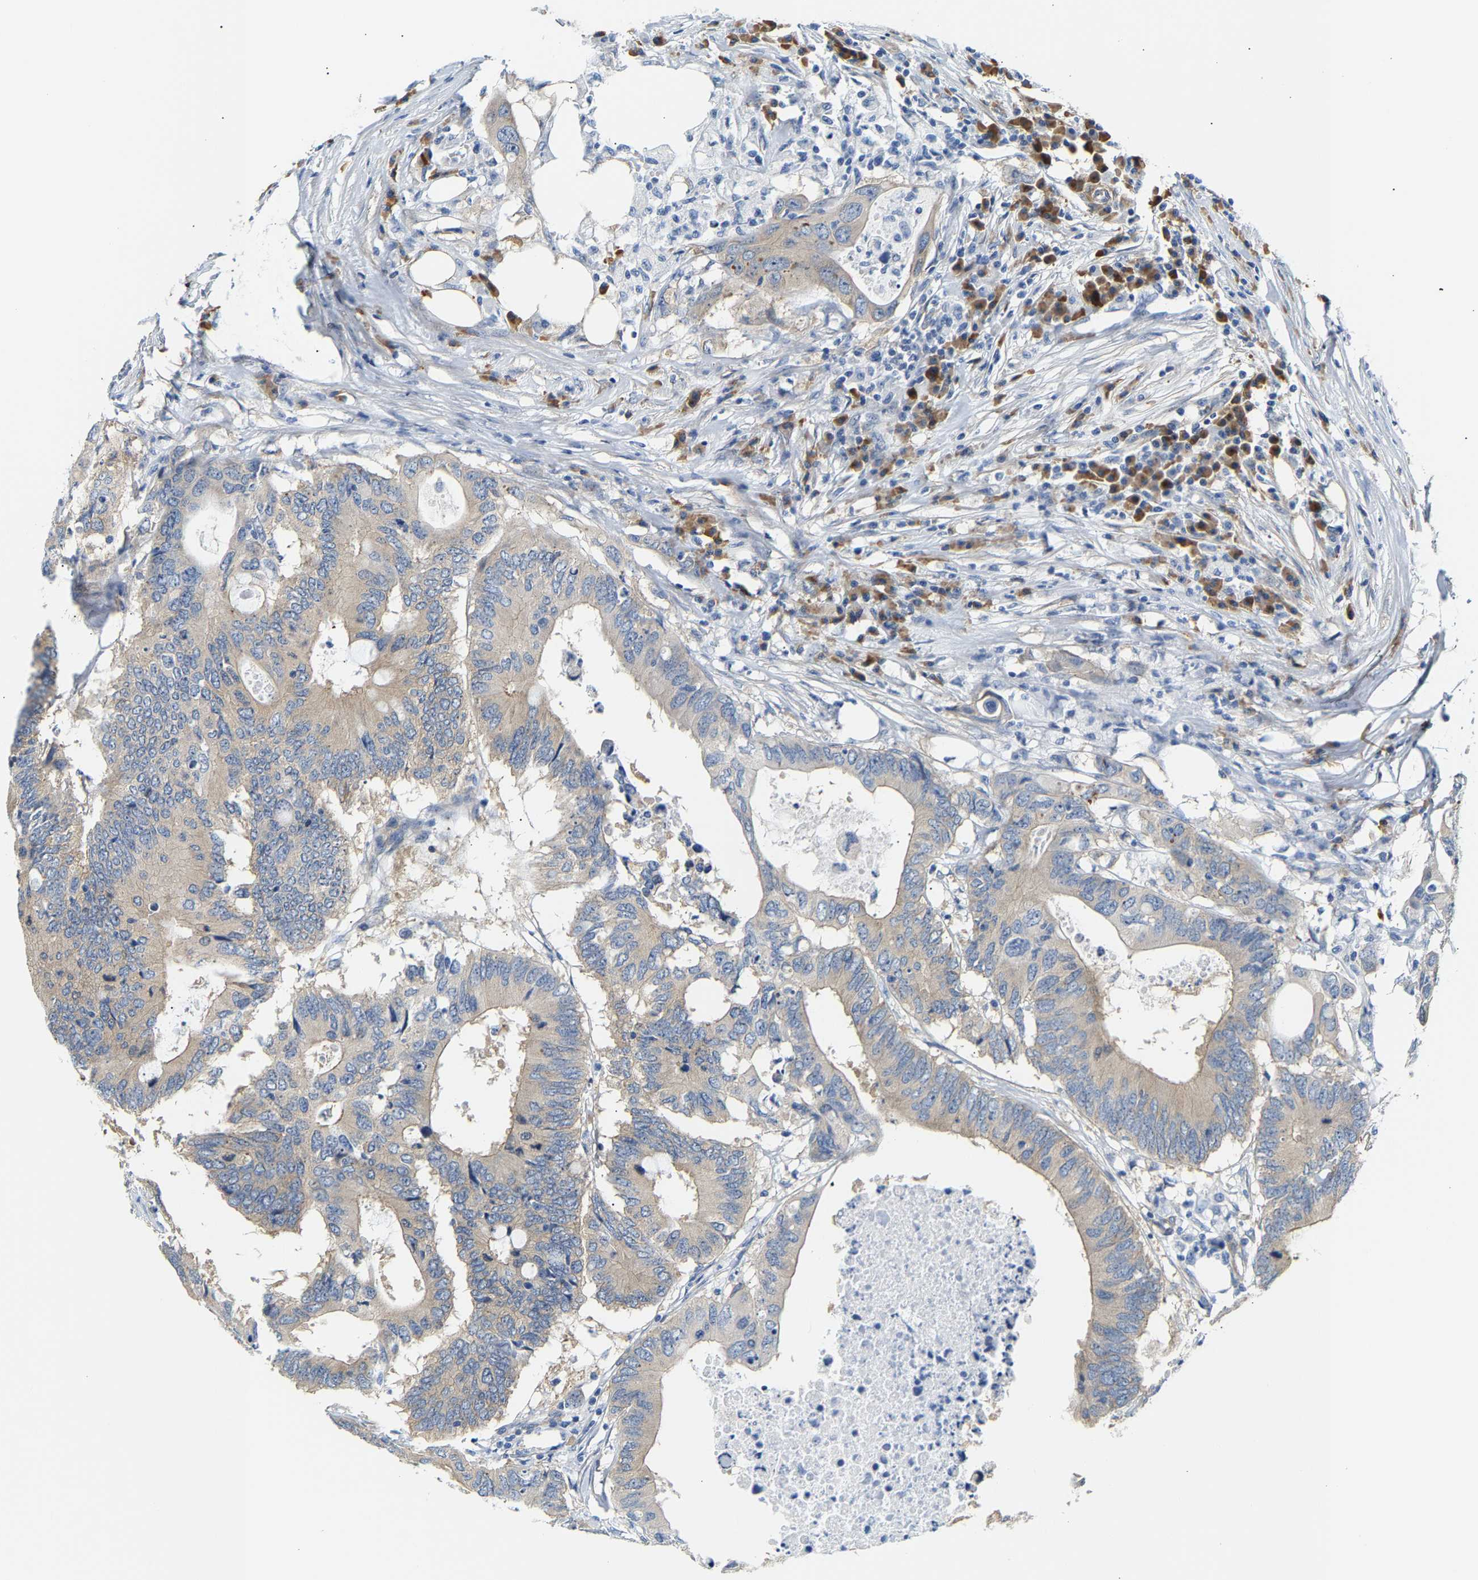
{"staining": {"intensity": "weak", "quantity": "<25%", "location": "cytoplasmic/membranous"}, "tissue": "colorectal cancer", "cell_type": "Tumor cells", "image_type": "cancer", "snomed": [{"axis": "morphology", "description": "Adenocarcinoma, NOS"}, {"axis": "topography", "description": "Colon"}], "caption": "Histopathology image shows no protein positivity in tumor cells of colorectal adenocarcinoma tissue.", "gene": "PAWR", "patient": {"sex": "male", "age": 71}}